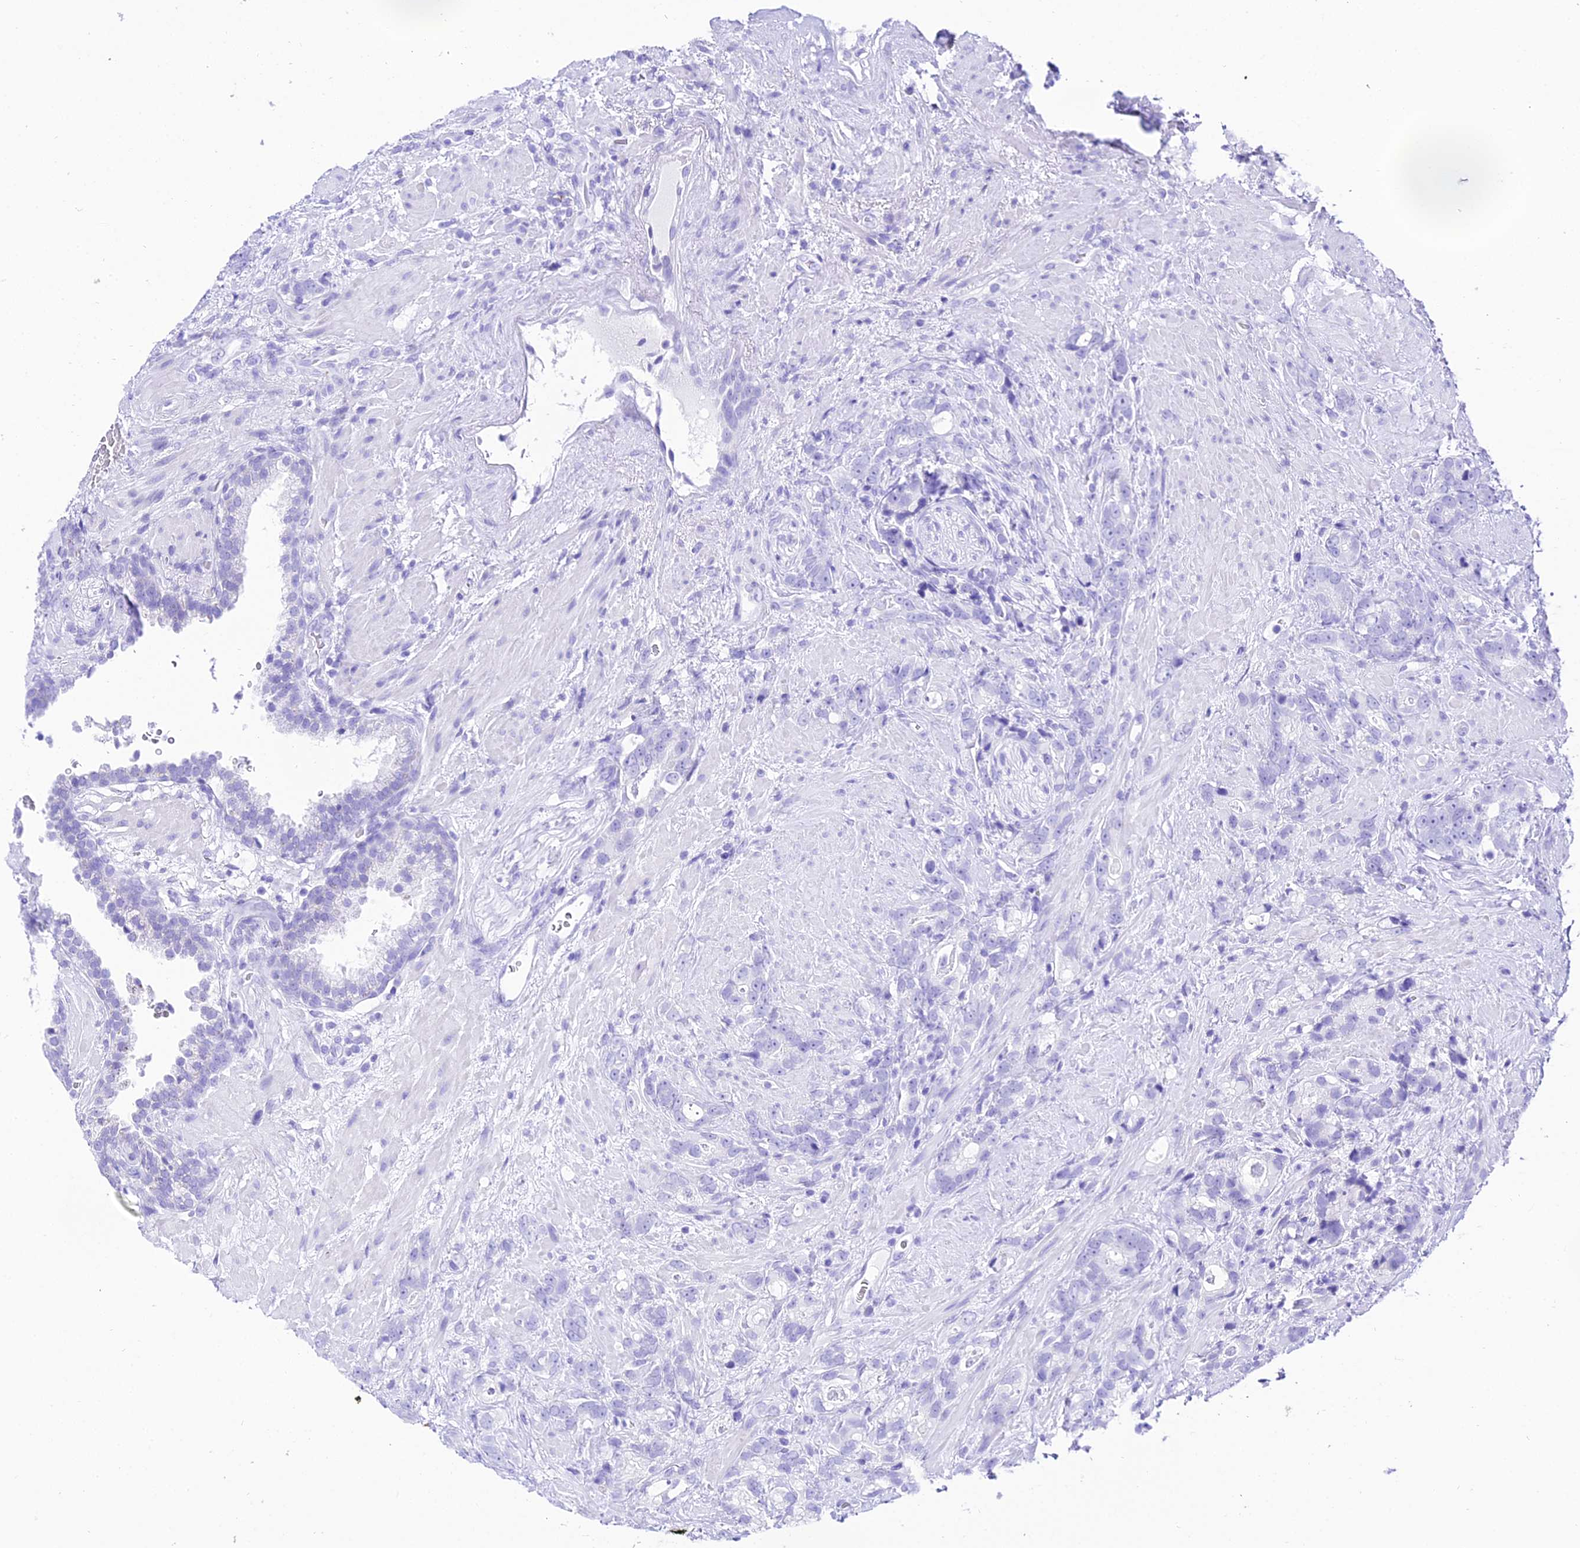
{"staining": {"intensity": "negative", "quantity": "none", "location": "none"}, "tissue": "prostate cancer", "cell_type": "Tumor cells", "image_type": "cancer", "snomed": [{"axis": "morphology", "description": "Adenocarcinoma, High grade"}, {"axis": "topography", "description": "Prostate"}], "caption": "This is an immunohistochemistry (IHC) micrograph of prostate high-grade adenocarcinoma. There is no positivity in tumor cells.", "gene": "TRMT44", "patient": {"sex": "male", "age": 74}}